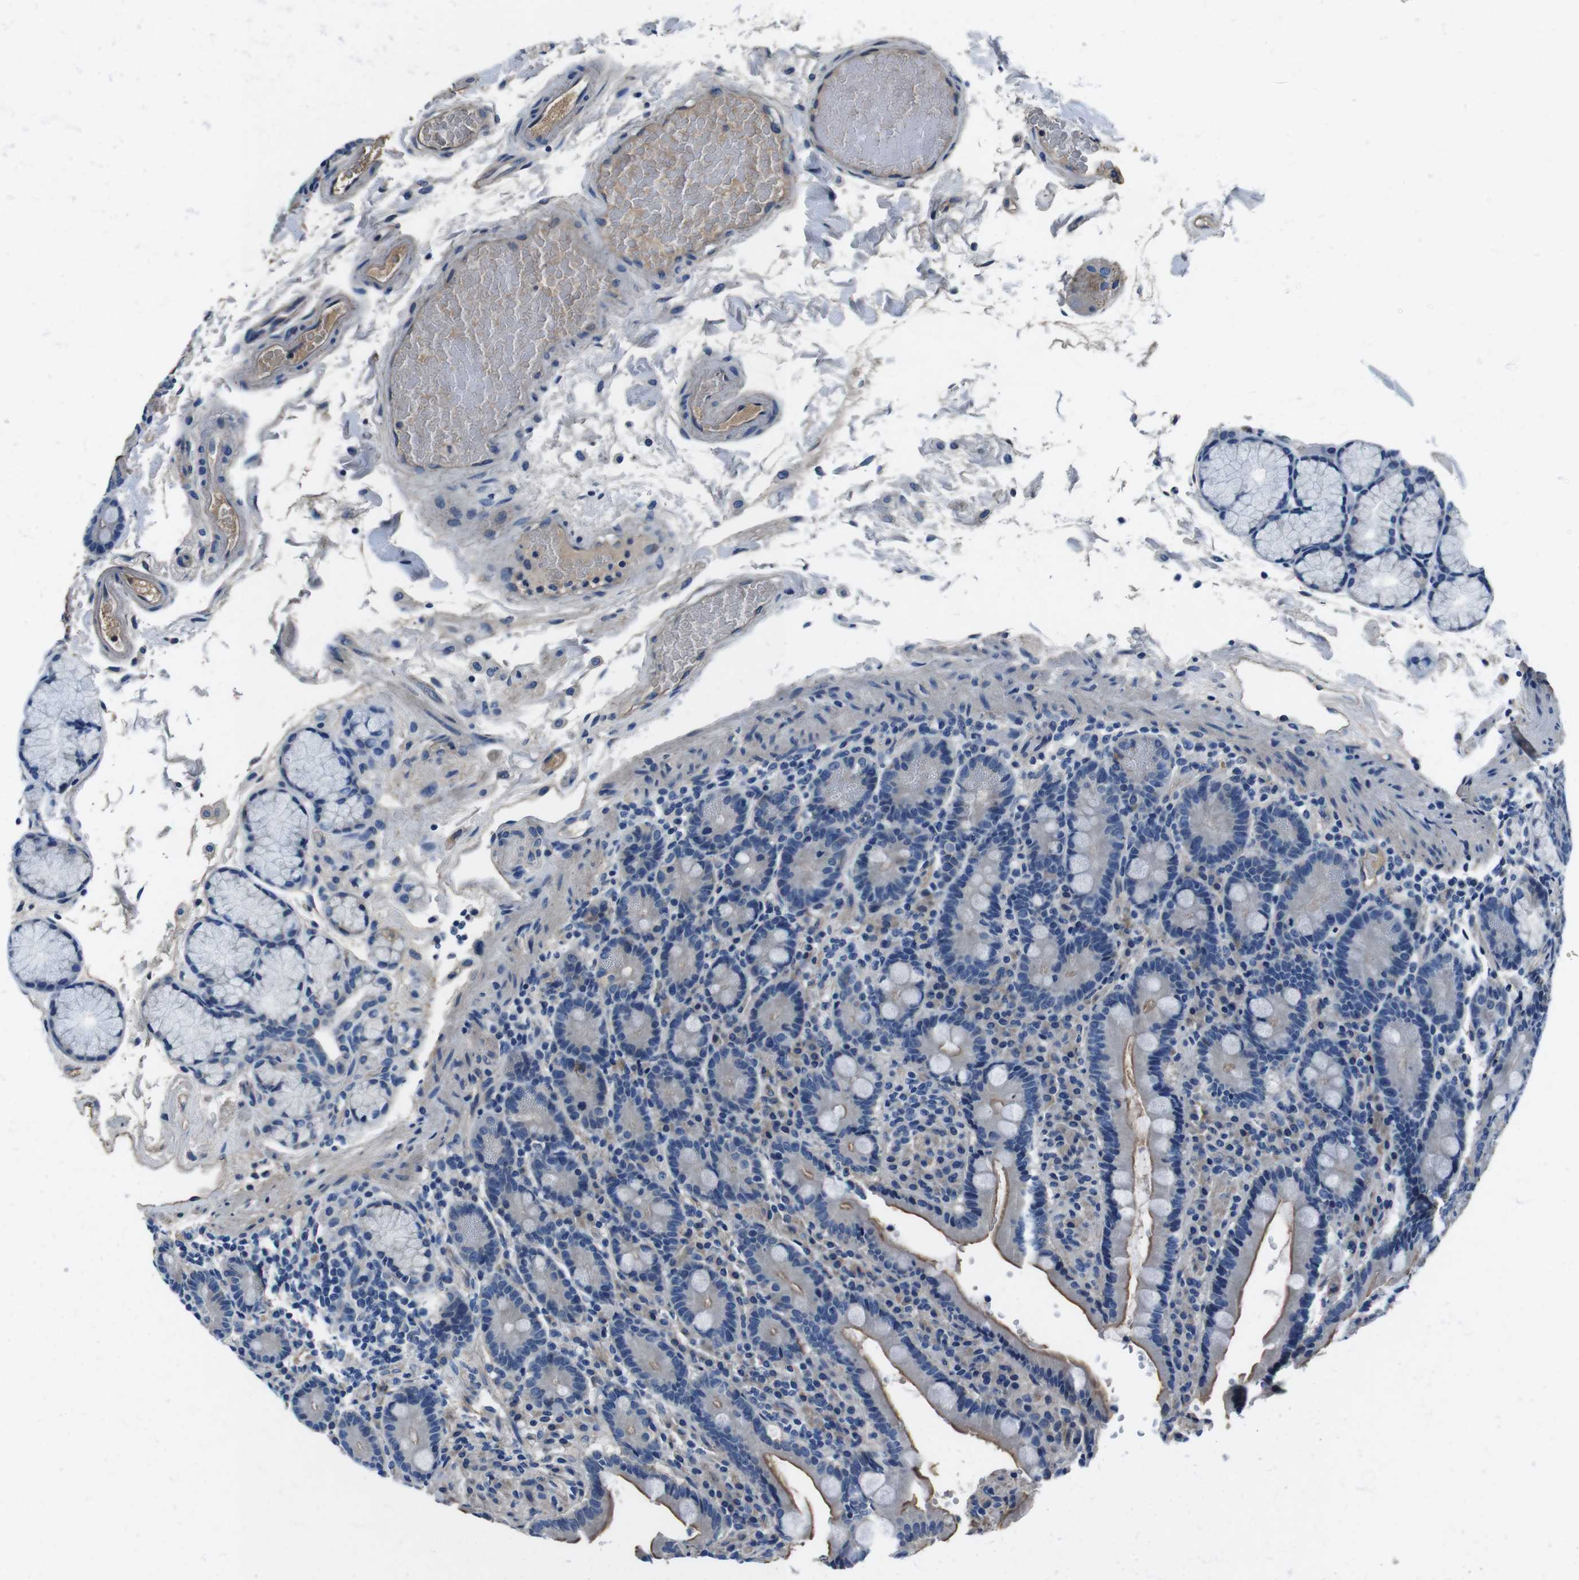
{"staining": {"intensity": "weak", "quantity": "<25%", "location": "cytoplasmic/membranous"}, "tissue": "duodenum", "cell_type": "Glandular cells", "image_type": "normal", "snomed": [{"axis": "morphology", "description": "Normal tissue, NOS"}, {"axis": "topography", "description": "Small intestine, NOS"}], "caption": "High magnification brightfield microscopy of unremarkable duodenum stained with DAB (brown) and counterstained with hematoxylin (blue): glandular cells show no significant positivity. (DAB (3,3'-diaminobenzidine) immunohistochemistry (IHC) with hematoxylin counter stain).", "gene": "CASQ1", "patient": {"sex": "female", "age": 71}}